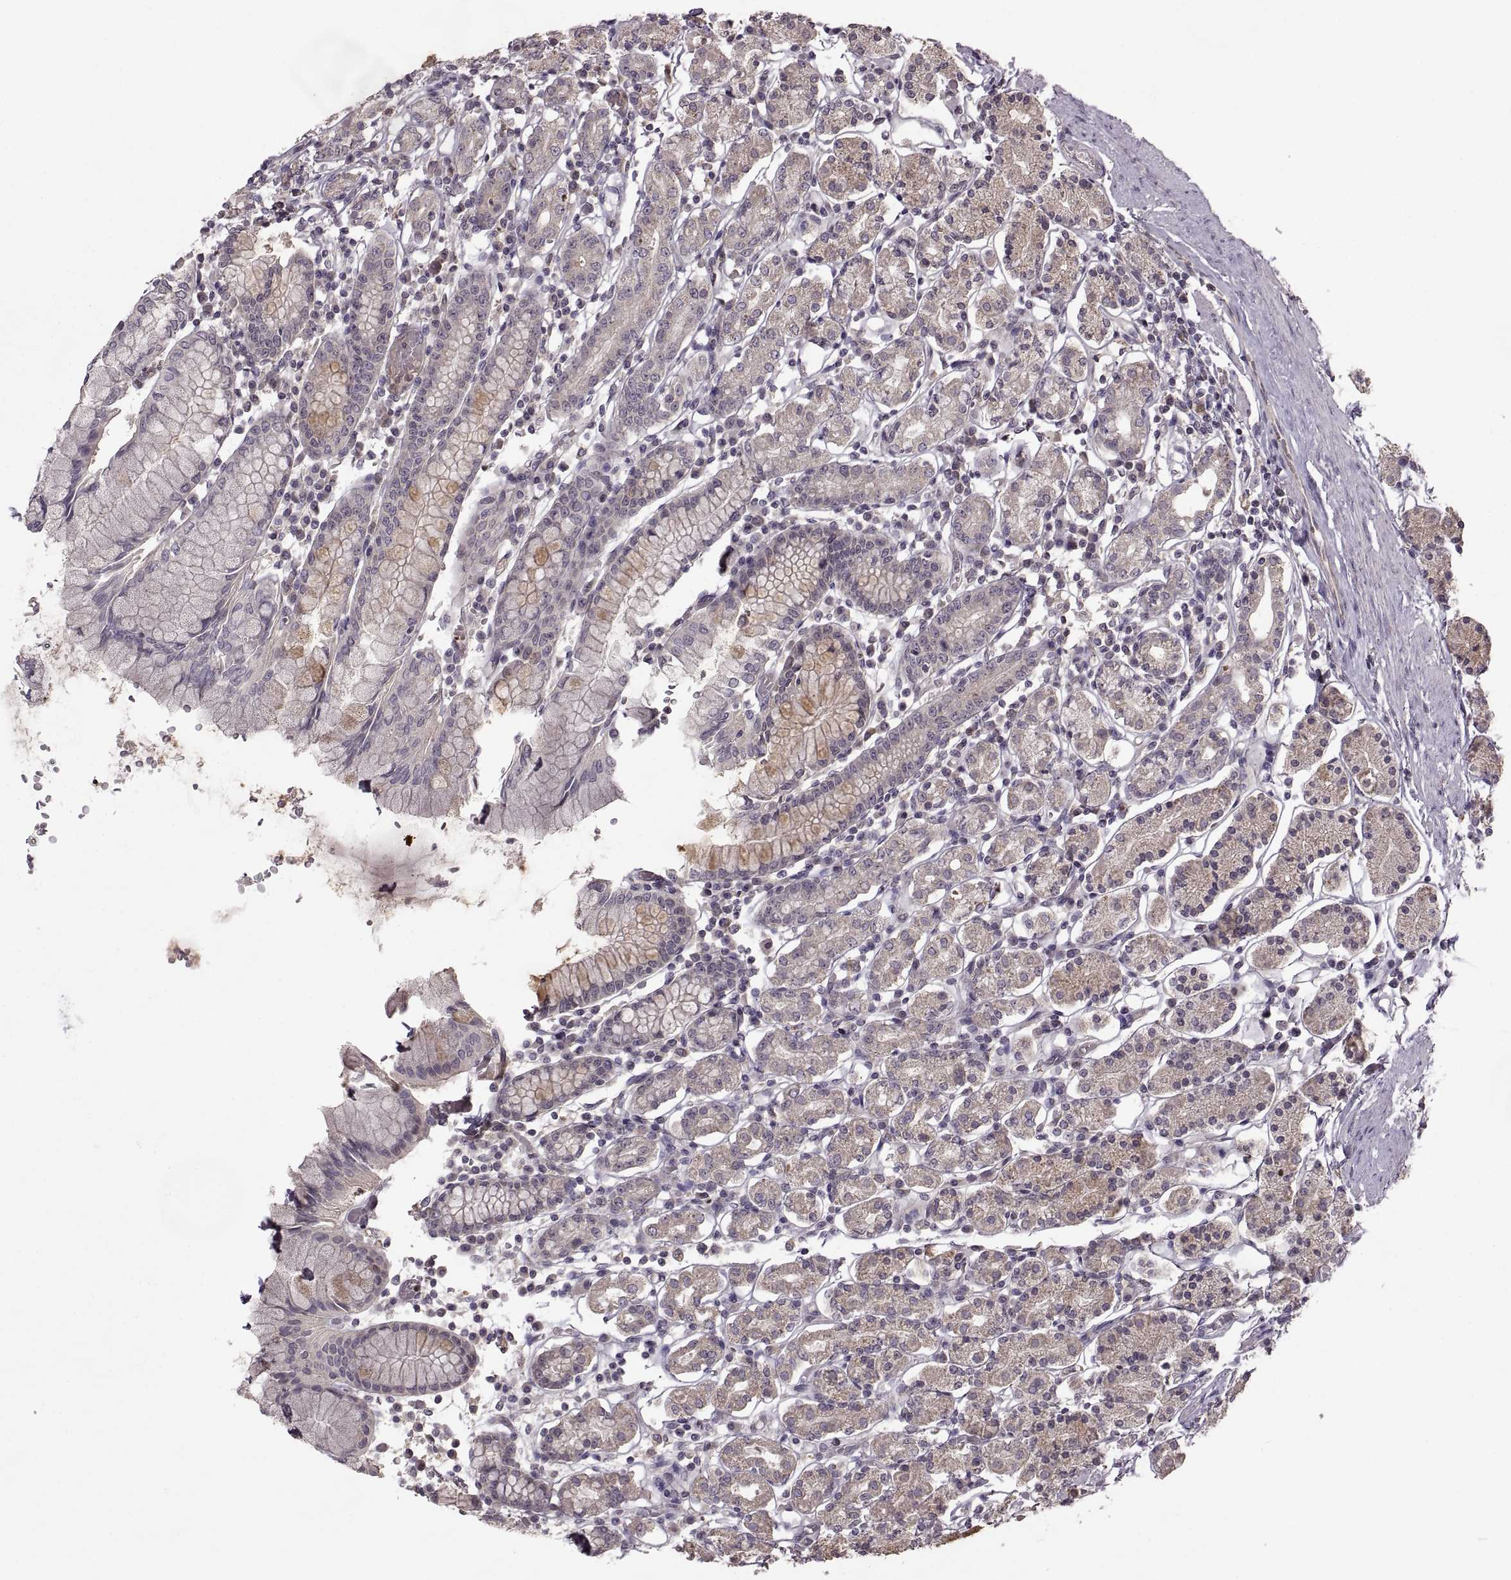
{"staining": {"intensity": "weak", "quantity": "<25%", "location": "cytoplasmic/membranous"}, "tissue": "stomach", "cell_type": "Glandular cells", "image_type": "normal", "snomed": [{"axis": "morphology", "description": "Normal tissue, NOS"}, {"axis": "topography", "description": "Stomach, upper"}, {"axis": "topography", "description": "Stomach"}], "caption": "A micrograph of human stomach is negative for staining in glandular cells. (DAB immunohistochemistry (IHC) visualized using brightfield microscopy, high magnification).", "gene": "PIERCE1", "patient": {"sex": "male", "age": 62}}